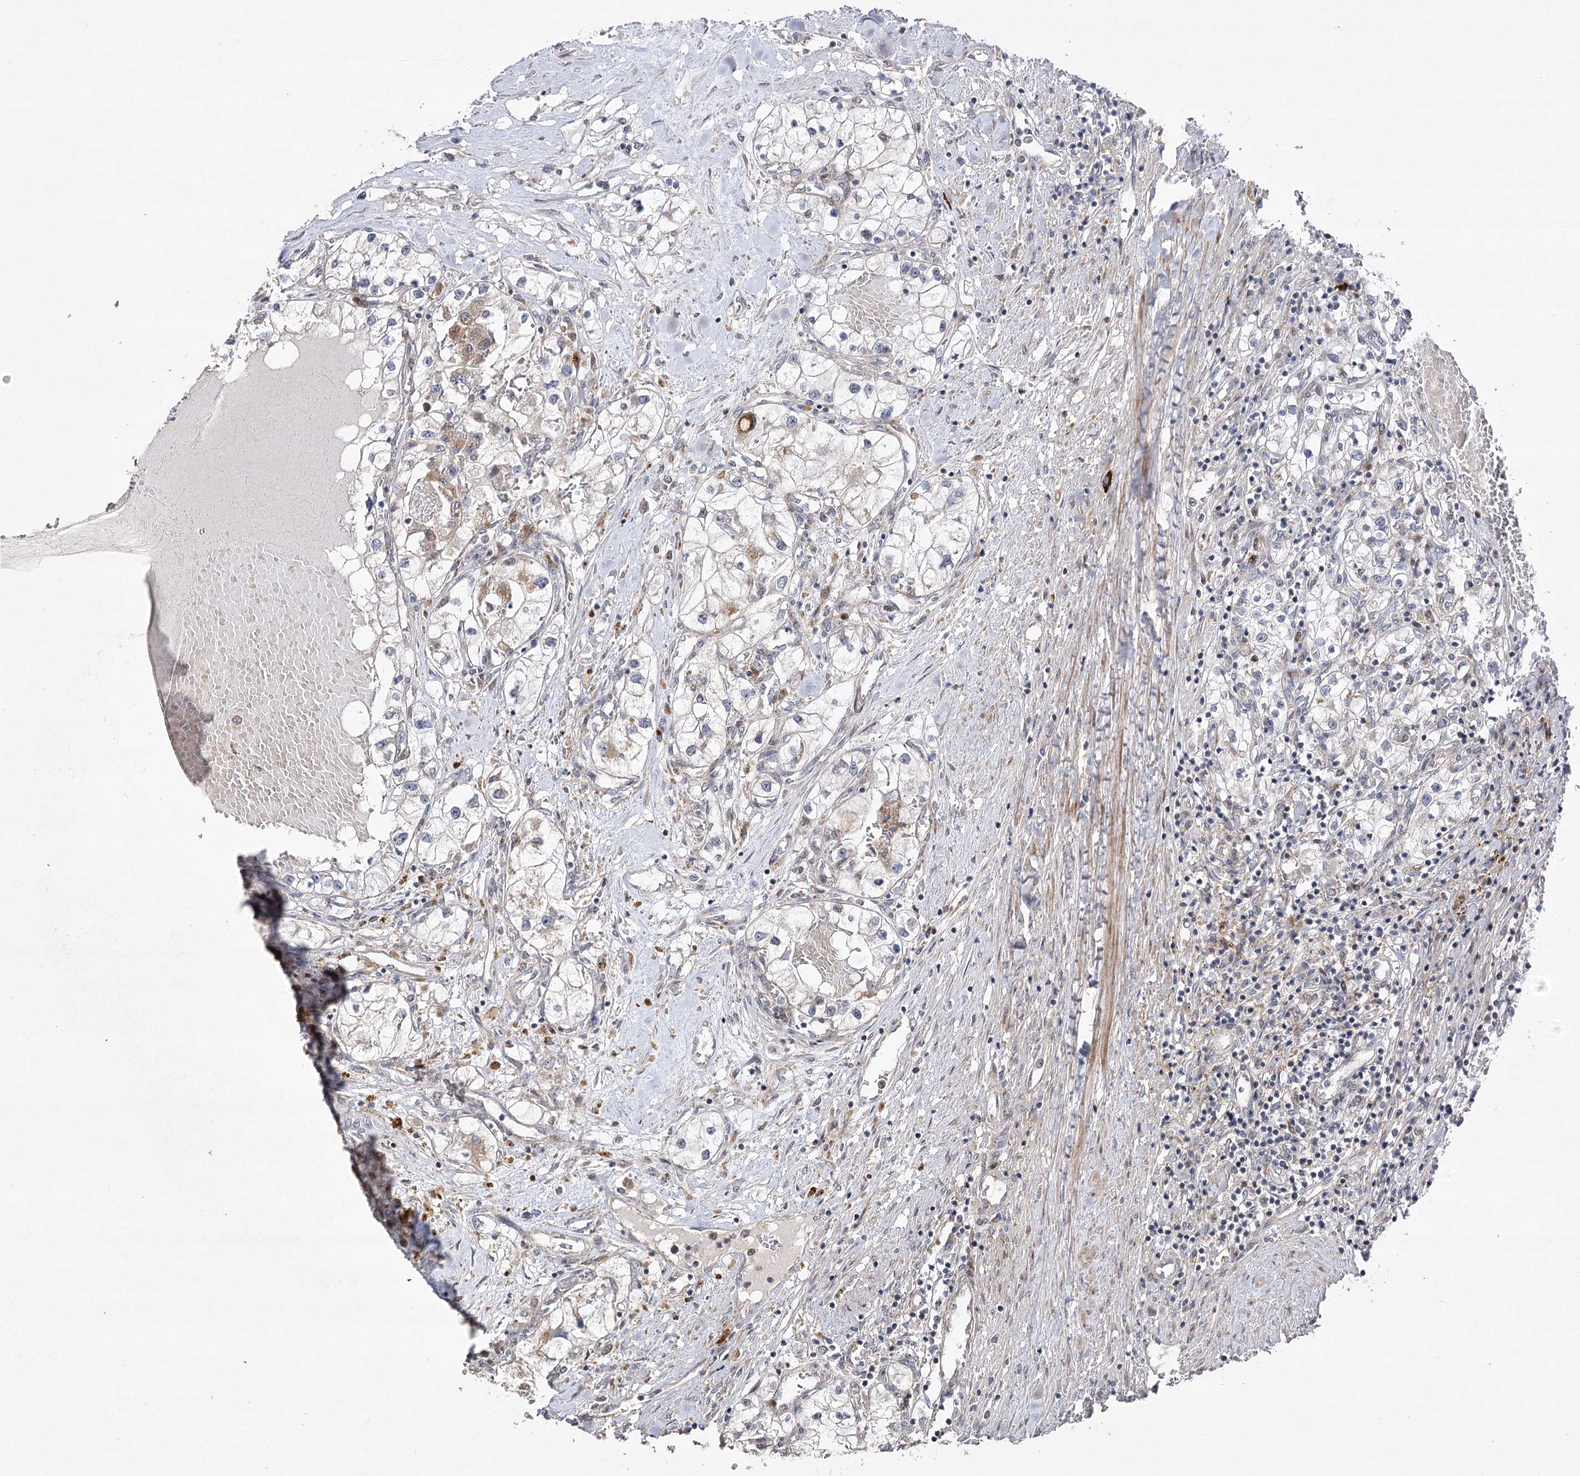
{"staining": {"intensity": "moderate", "quantity": "<25%", "location": "cytoplasmic/membranous"}, "tissue": "renal cancer", "cell_type": "Tumor cells", "image_type": "cancer", "snomed": [{"axis": "morphology", "description": "Normal tissue, NOS"}, {"axis": "morphology", "description": "Adenocarcinoma, NOS"}, {"axis": "topography", "description": "Kidney"}], "caption": "Immunohistochemistry (IHC) image of neoplastic tissue: renal cancer (adenocarcinoma) stained using immunohistochemistry displays low levels of moderate protein expression localized specifically in the cytoplasmic/membranous of tumor cells, appearing as a cytoplasmic/membranous brown color.", "gene": "OBSL1", "patient": {"sex": "male", "age": 68}}